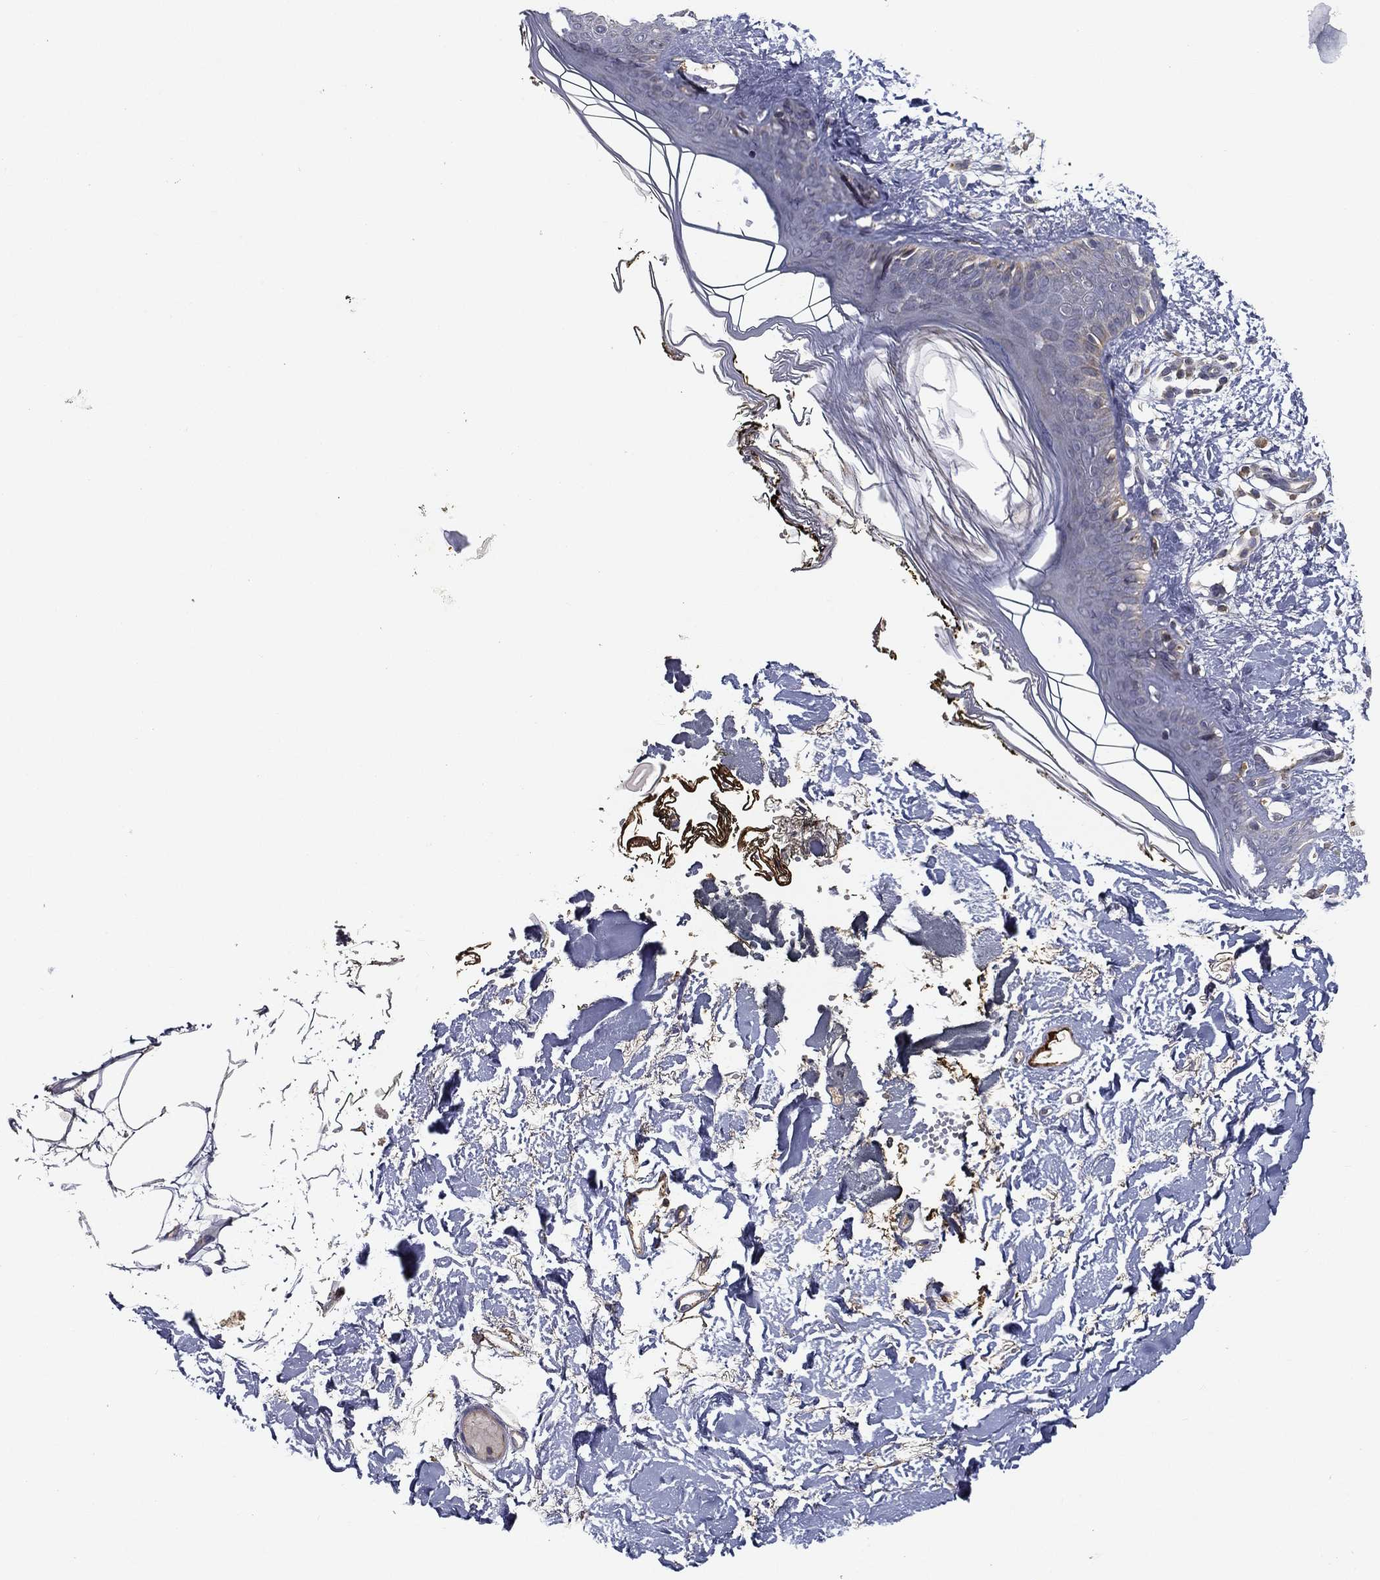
{"staining": {"intensity": "negative", "quantity": "none", "location": "none"}, "tissue": "skin", "cell_type": "Fibroblasts", "image_type": "normal", "snomed": [{"axis": "morphology", "description": "Normal tissue, NOS"}, {"axis": "topography", "description": "Skin"}], "caption": "Immunohistochemistry micrograph of unremarkable human skin stained for a protein (brown), which reveals no positivity in fibroblasts. (DAB (3,3'-diaminobenzidine) IHC, high magnification).", "gene": "MT", "patient": {"sex": "female", "age": 34}}